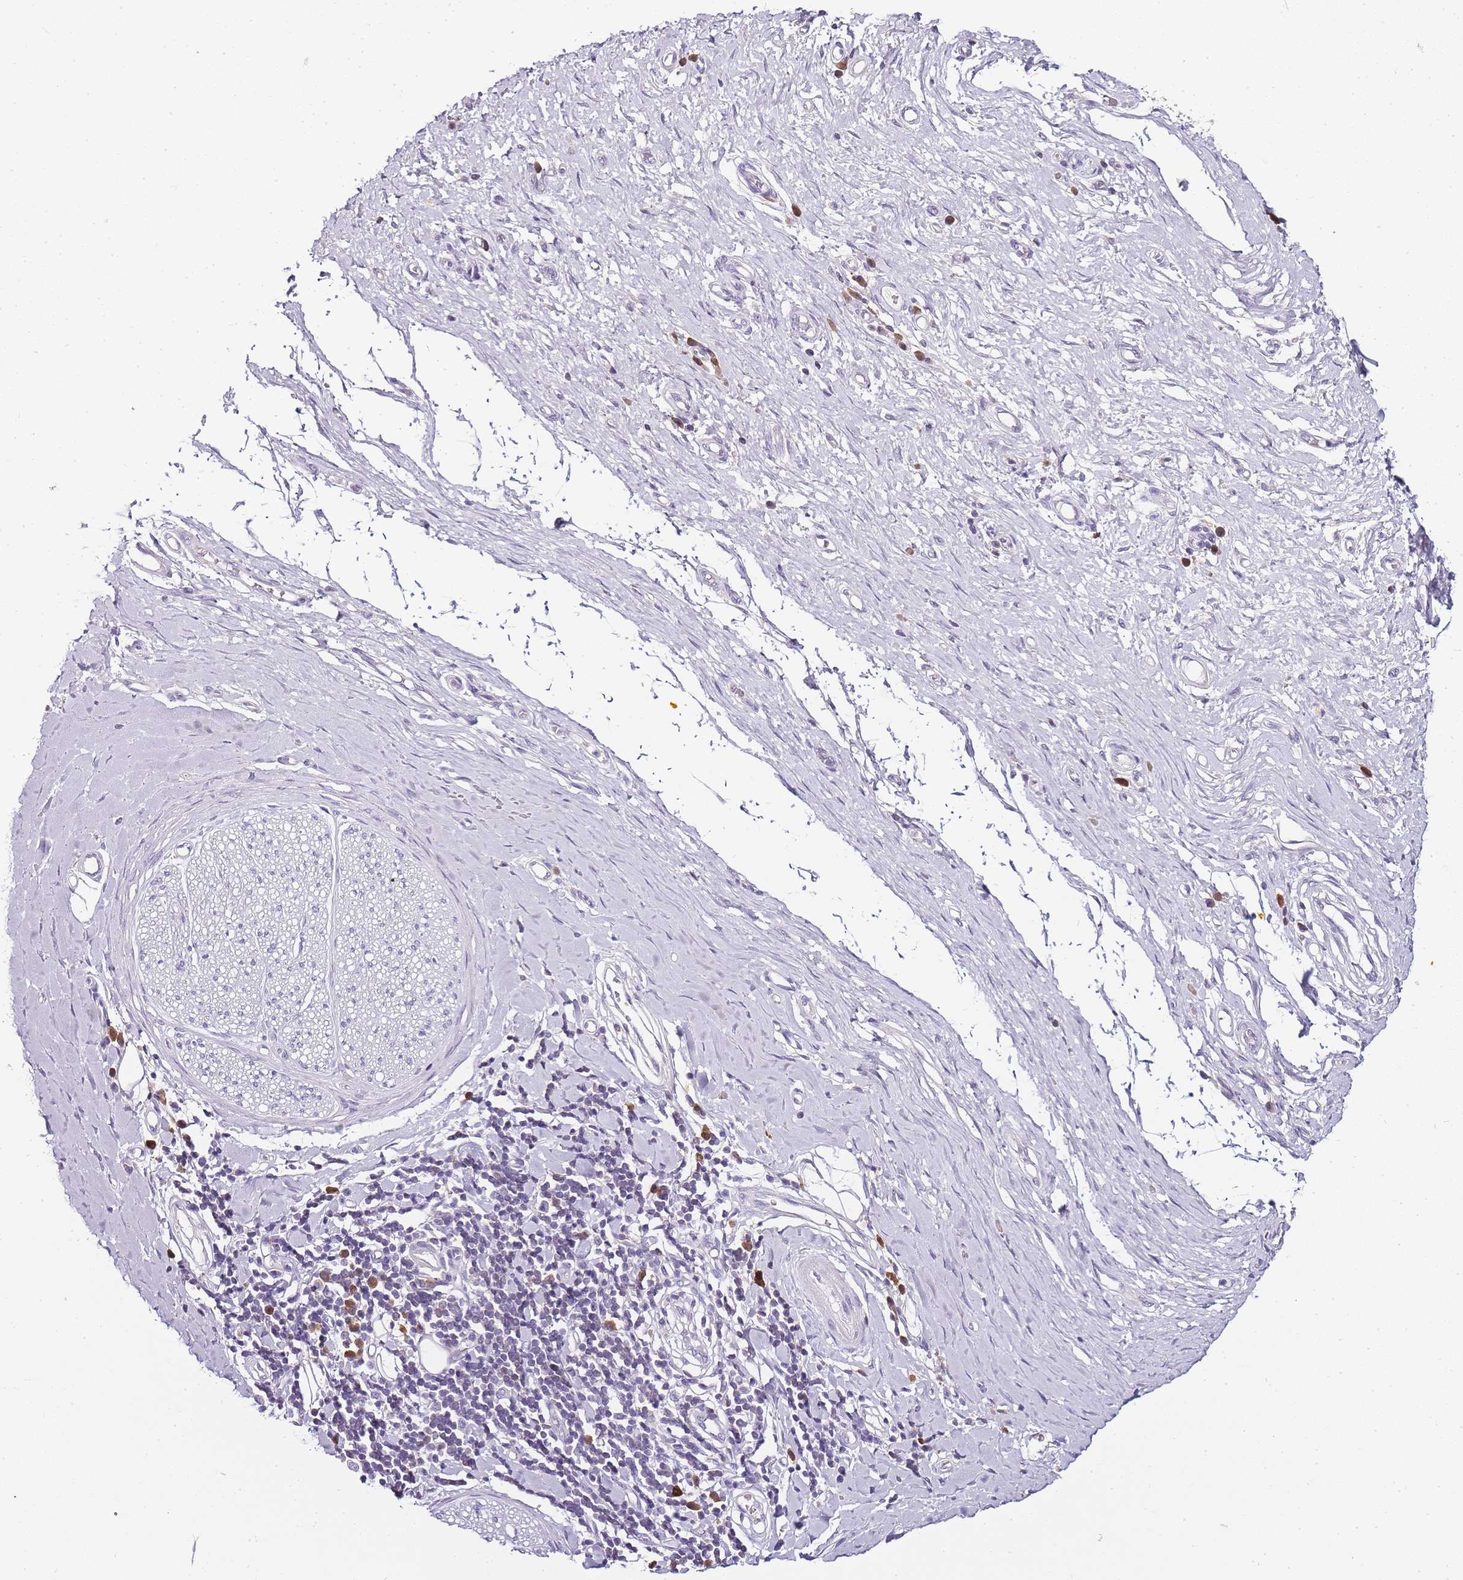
{"staining": {"intensity": "negative", "quantity": "none", "location": "none"}, "tissue": "adipose tissue", "cell_type": "Adipocytes", "image_type": "normal", "snomed": [{"axis": "morphology", "description": "Normal tissue, NOS"}, {"axis": "morphology", "description": "Adenocarcinoma, NOS"}, {"axis": "topography", "description": "Esophagus"}, {"axis": "topography", "description": "Stomach, upper"}, {"axis": "topography", "description": "Peripheral nerve tissue"}], "caption": "The immunohistochemistry image has no significant expression in adipocytes of adipose tissue. The staining was performed using DAB (3,3'-diaminobenzidine) to visualize the protein expression in brown, while the nuclei were stained in blue with hematoxylin (Magnification: 20x).", "gene": "ZBP1", "patient": {"sex": "male", "age": 62}}